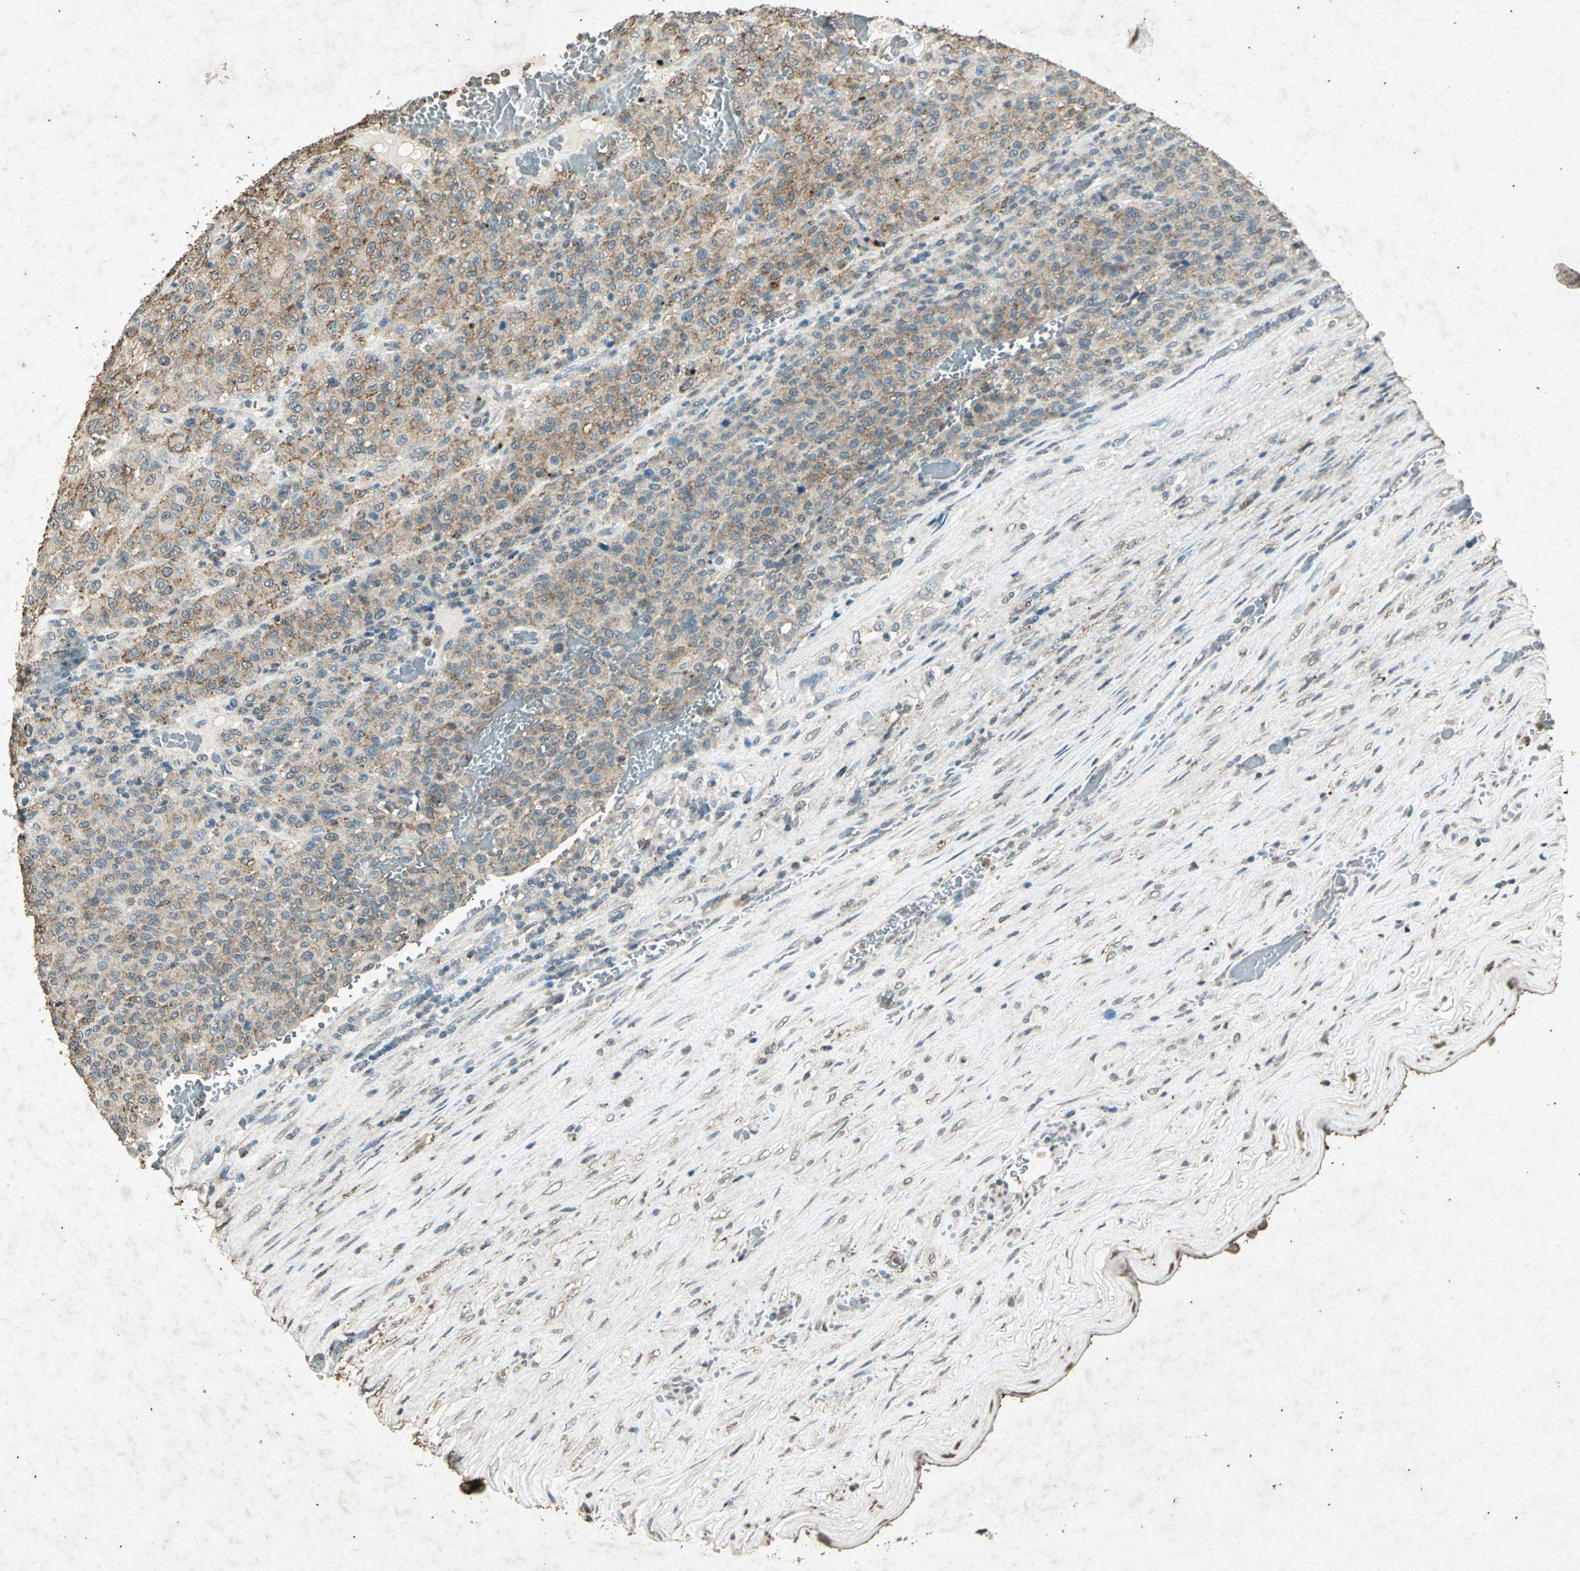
{"staining": {"intensity": "weak", "quantity": "25%-75%", "location": "cytoplasmic/membranous"}, "tissue": "melanoma", "cell_type": "Tumor cells", "image_type": "cancer", "snomed": [{"axis": "morphology", "description": "Malignant melanoma, Metastatic site"}, {"axis": "topography", "description": "Pancreas"}], "caption": "Immunohistochemistry (IHC) histopathology image of neoplastic tissue: human melanoma stained using IHC exhibits low levels of weak protein expression localized specifically in the cytoplasmic/membranous of tumor cells, appearing as a cytoplasmic/membranous brown color.", "gene": "PSEN1", "patient": {"sex": "female", "age": 30}}